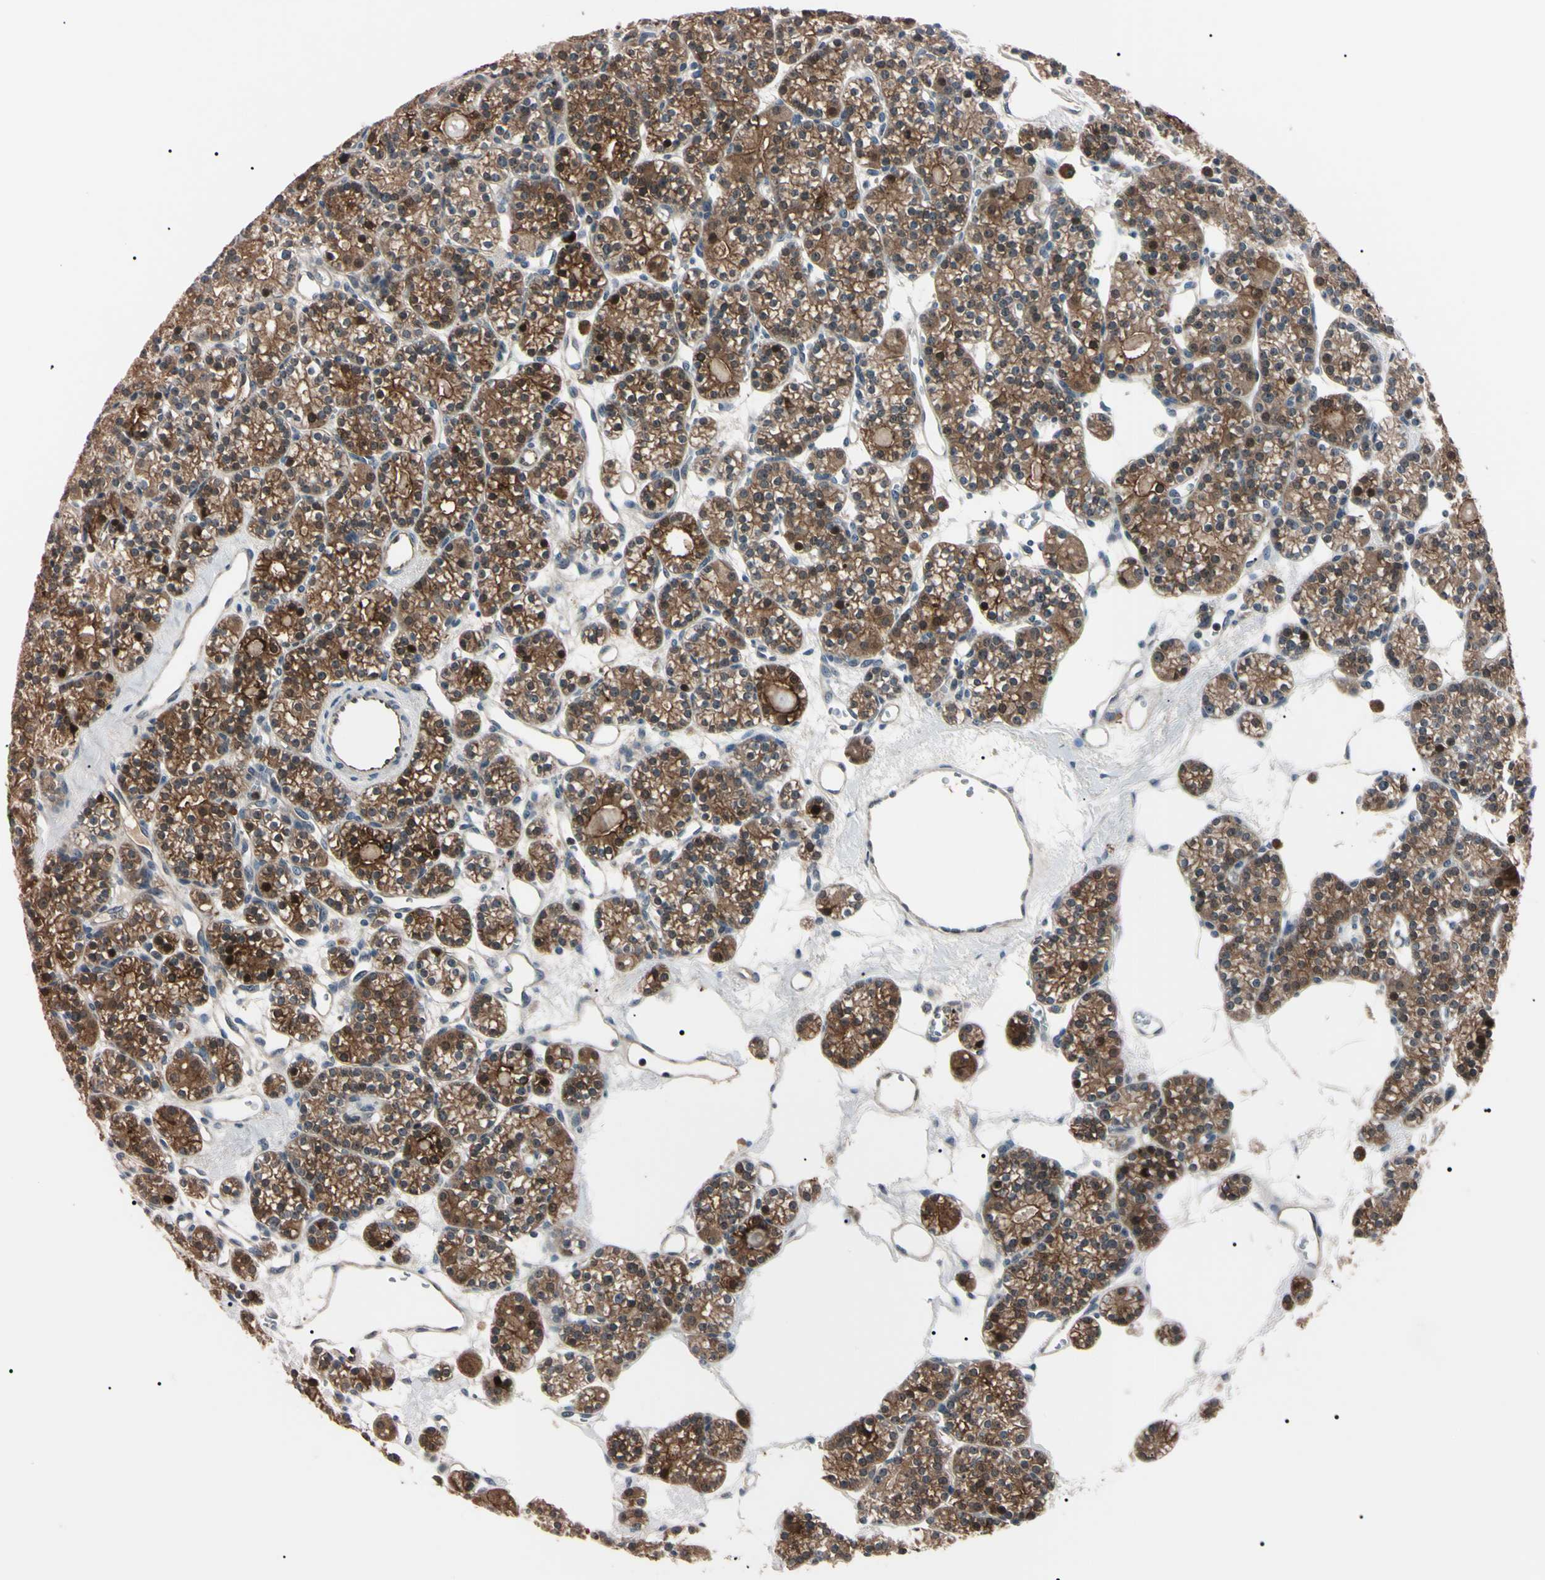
{"staining": {"intensity": "moderate", "quantity": "25%-75%", "location": "cytoplasmic/membranous,nuclear"}, "tissue": "parathyroid gland", "cell_type": "Glandular cells", "image_type": "normal", "snomed": [{"axis": "morphology", "description": "Normal tissue, NOS"}, {"axis": "topography", "description": "Parathyroid gland"}], "caption": "IHC of unremarkable parathyroid gland exhibits medium levels of moderate cytoplasmic/membranous,nuclear expression in about 25%-75% of glandular cells. Using DAB (brown) and hematoxylin (blue) stains, captured at high magnification using brightfield microscopy.", "gene": "TRAF5", "patient": {"sex": "female", "age": 64}}